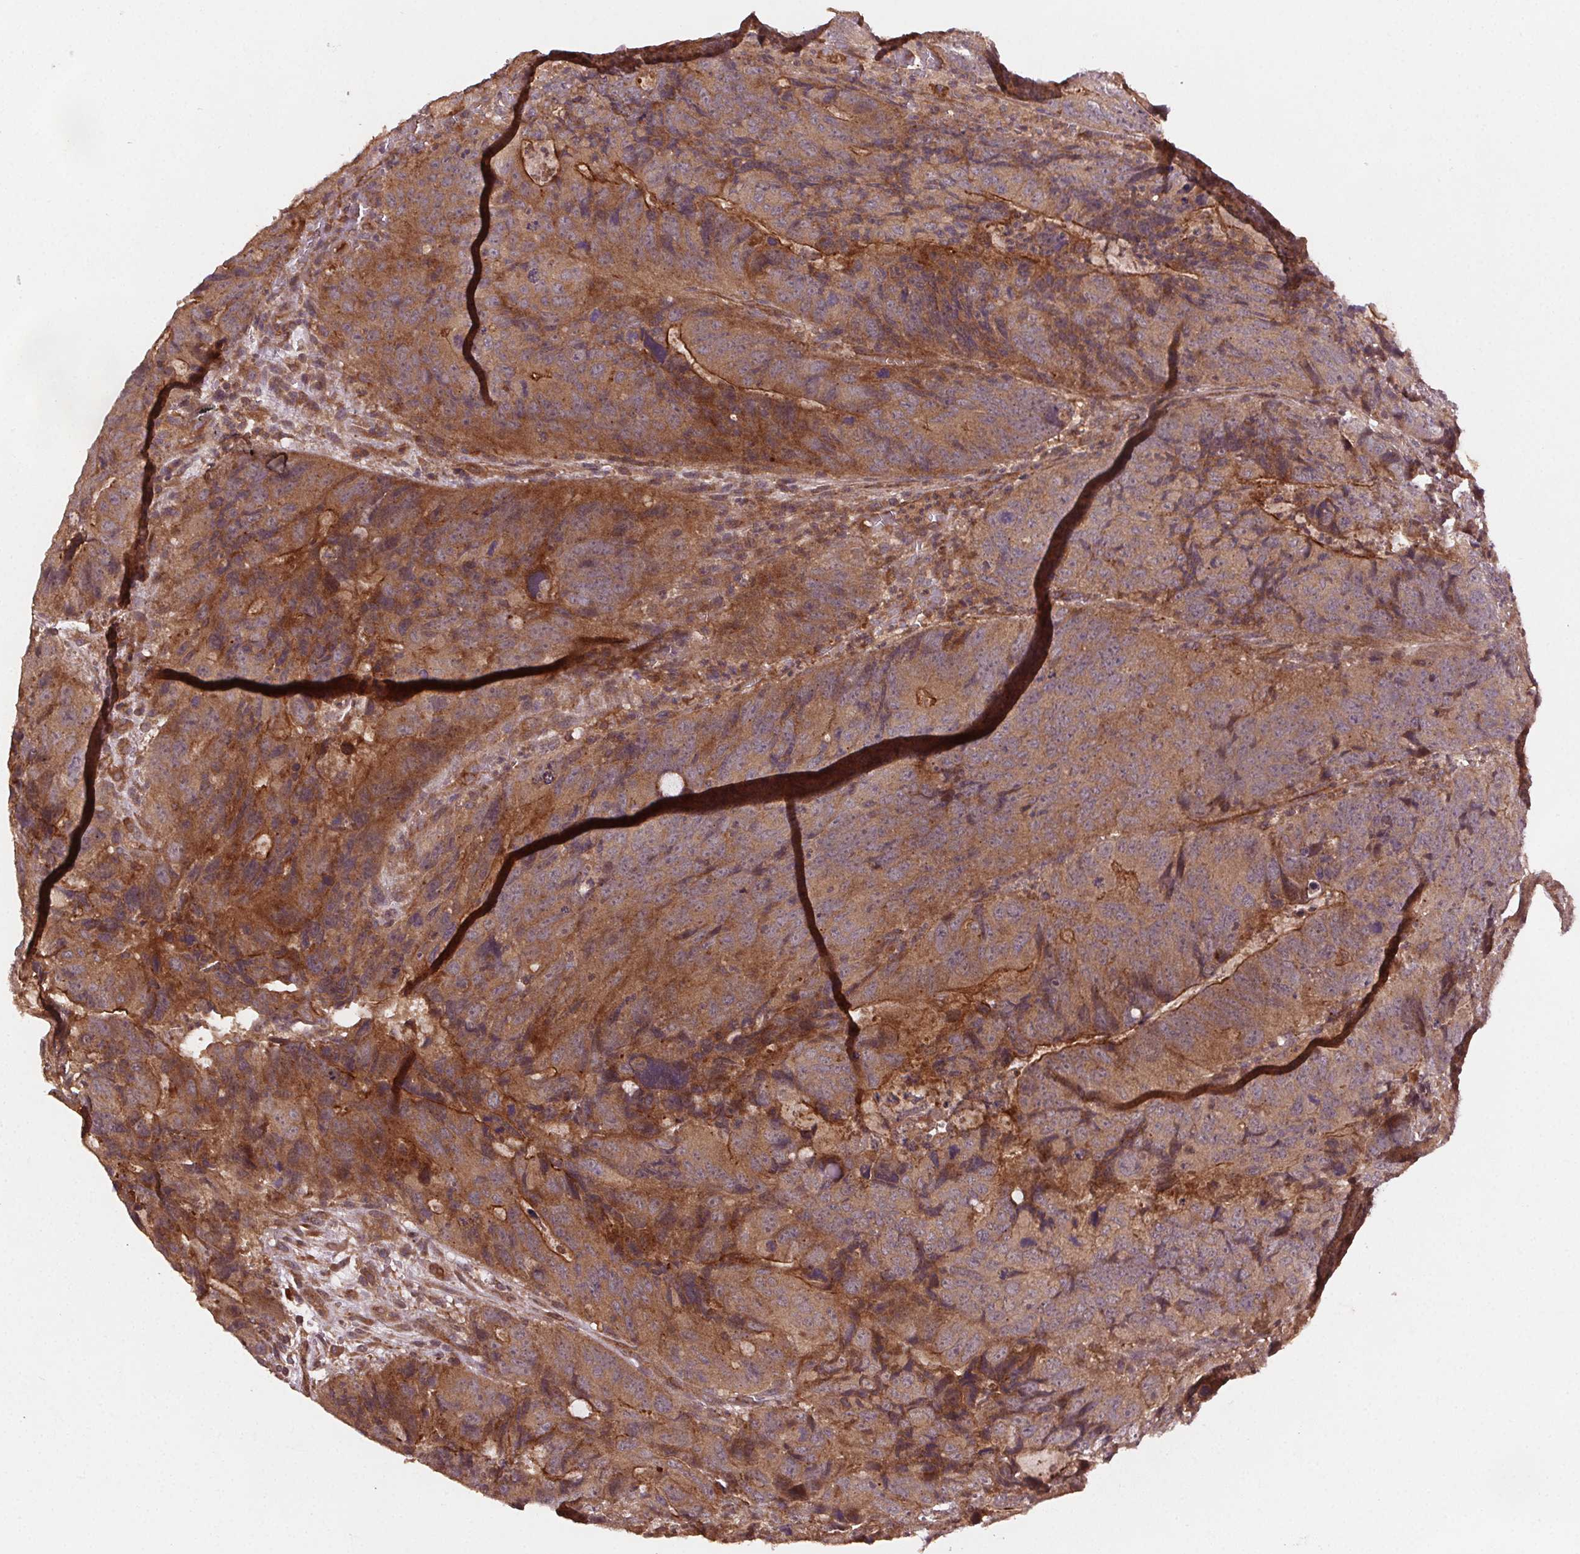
{"staining": {"intensity": "moderate", "quantity": ">75%", "location": "cytoplasmic/membranous"}, "tissue": "colorectal cancer", "cell_type": "Tumor cells", "image_type": "cancer", "snomed": [{"axis": "morphology", "description": "Adenocarcinoma, NOS"}, {"axis": "topography", "description": "Colon"}], "caption": "Protein staining by IHC exhibits moderate cytoplasmic/membranous staining in about >75% of tumor cells in colorectal adenocarcinoma.", "gene": "SEC14L2", "patient": {"sex": "male", "age": 79}}